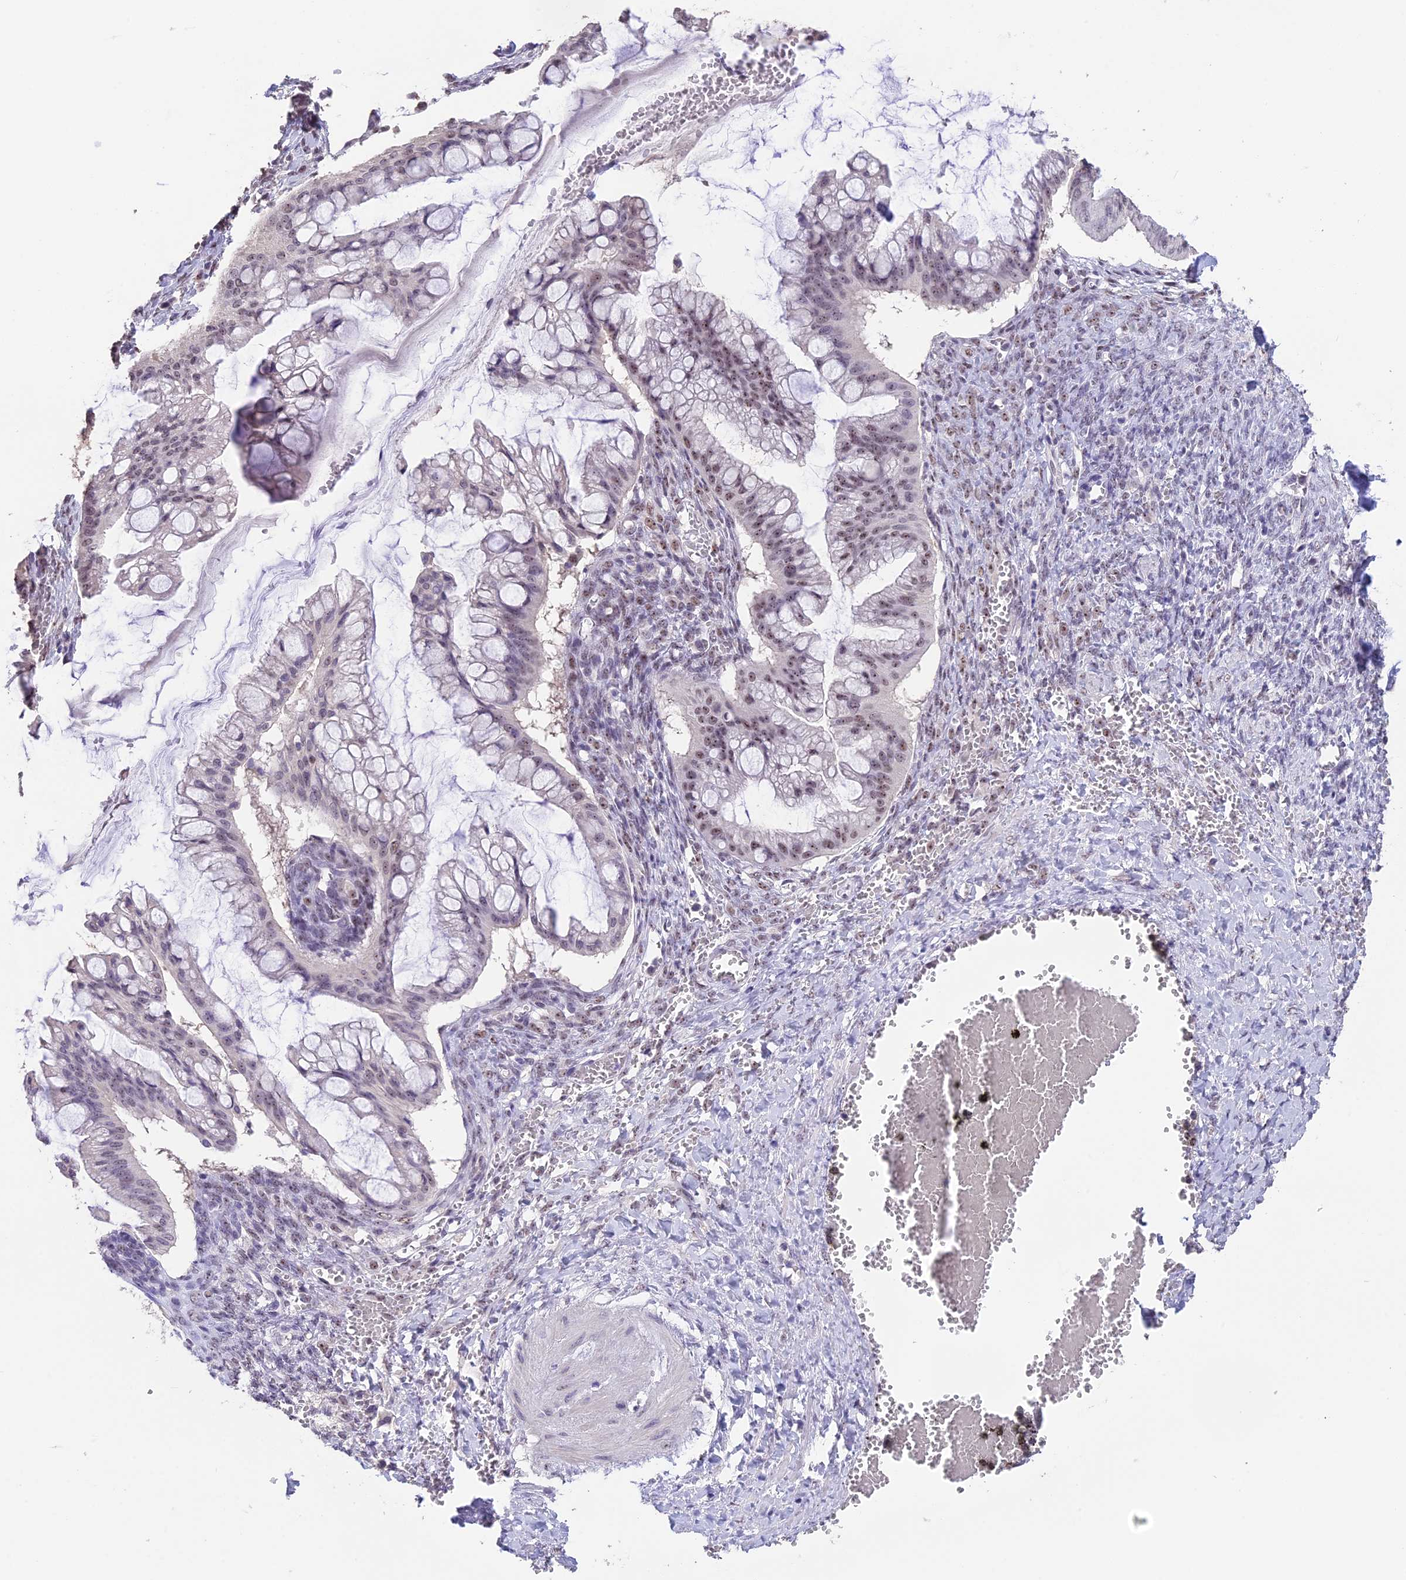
{"staining": {"intensity": "weak", "quantity": "25%-75%", "location": "nuclear"}, "tissue": "ovarian cancer", "cell_type": "Tumor cells", "image_type": "cancer", "snomed": [{"axis": "morphology", "description": "Cystadenocarcinoma, mucinous, NOS"}, {"axis": "topography", "description": "Ovary"}], "caption": "DAB immunohistochemical staining of human ovarian mucinous cystadenocarcinoma reveals weak nuclear protein expression in approximately 25%-75% of tumor cells. Nuclei are stained in blue.", "gene": "SETD2", "patient": {"sex": "female", "age": 73}}